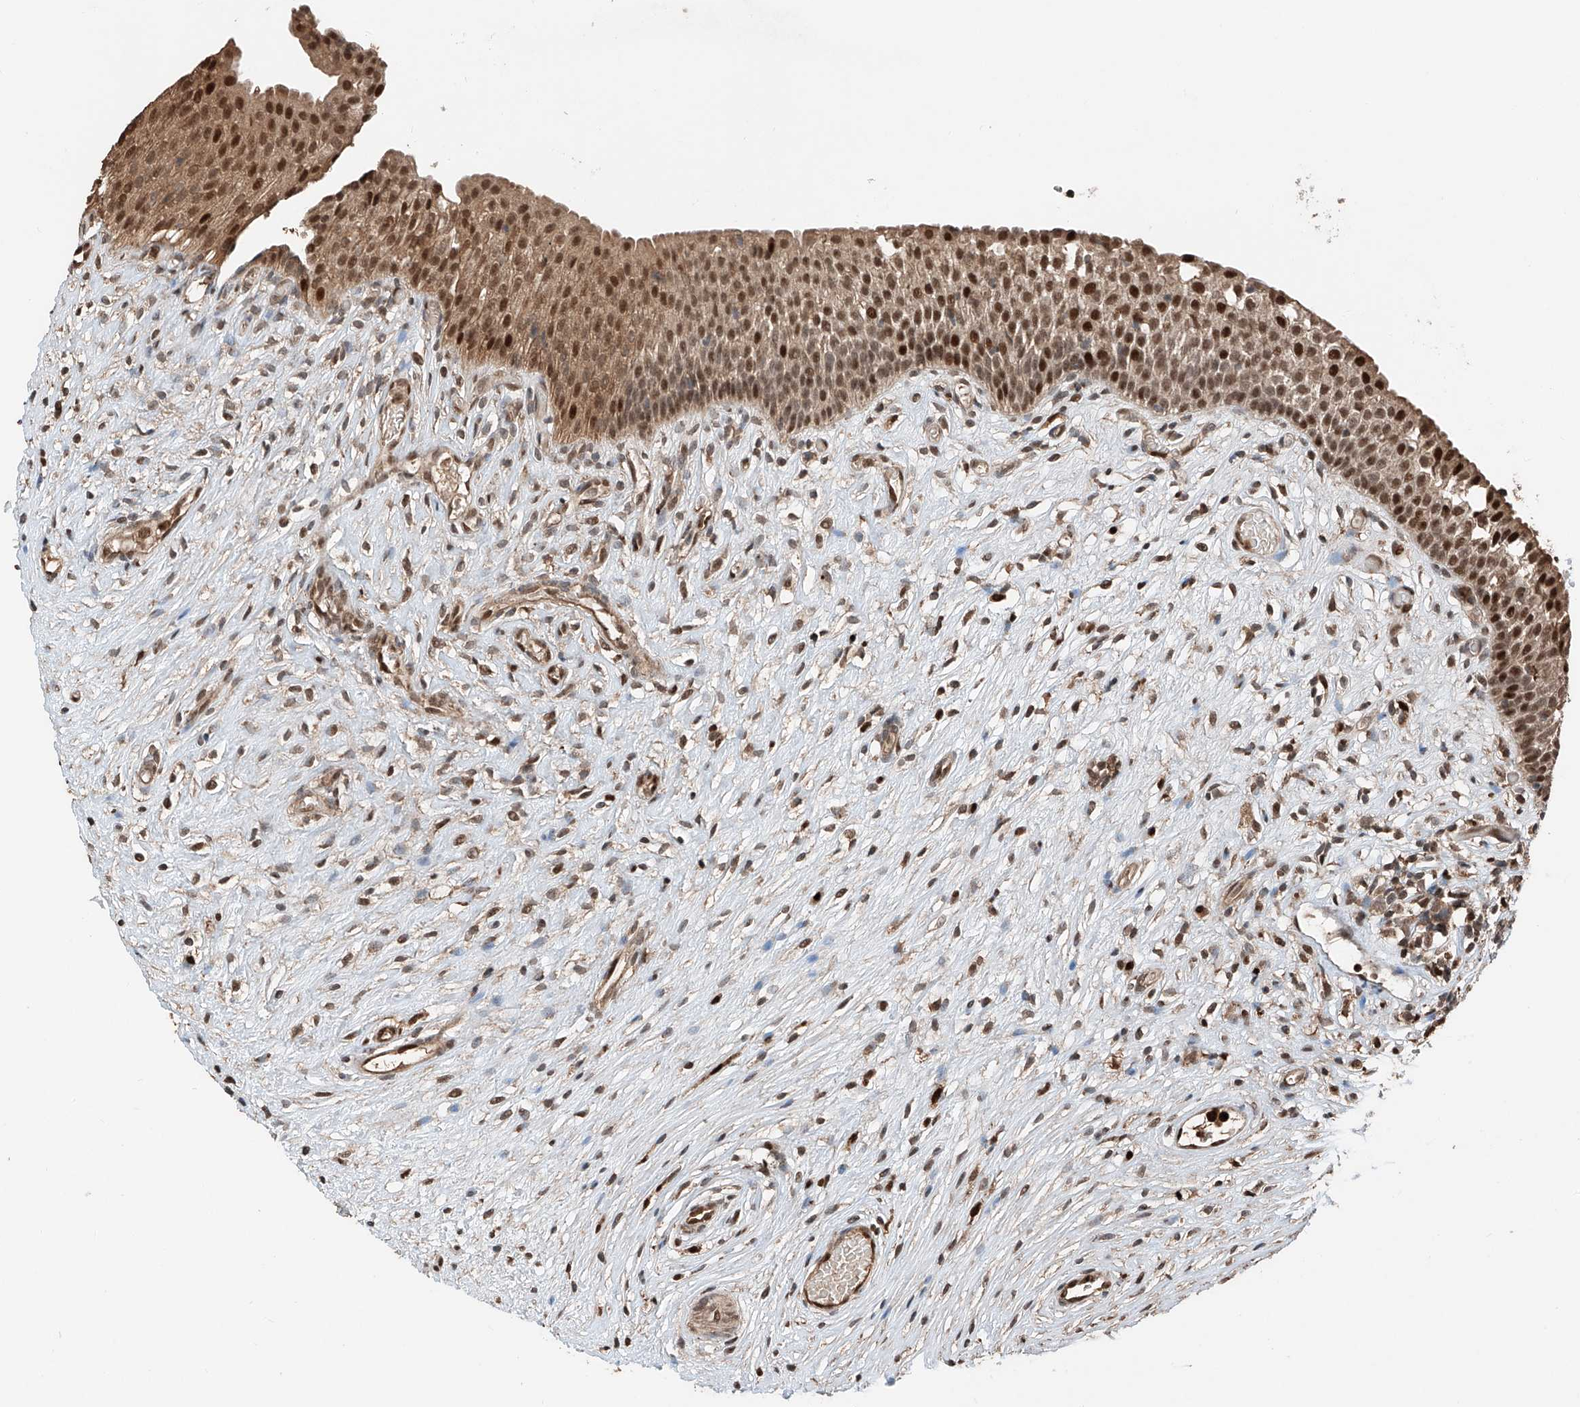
{"staining": {"intensity": "strong", "quantity": ">75%", "location": "cytoplasmic/membranous,nuclear"}, "tissue": "urinary bladder", "cell_type": "Urothelial cells", "image_type": "normal", "snomed": [{"axis": "morphology", "description": "Normal tissue, NOS"}, {"axis": "topography", "description": "Urinary bladder"}], "caption": "Normal urinary bladder displays strong cytoplasmic/membranous,nuclear positivity in approximately >75% of urothelial cells, visualized by immunohistochemistry. (brown staining indicates protein expression, while blue staining denotes nuclei).", "gene": "RMND1", "patient": {"sex": "male", "age": 1}}